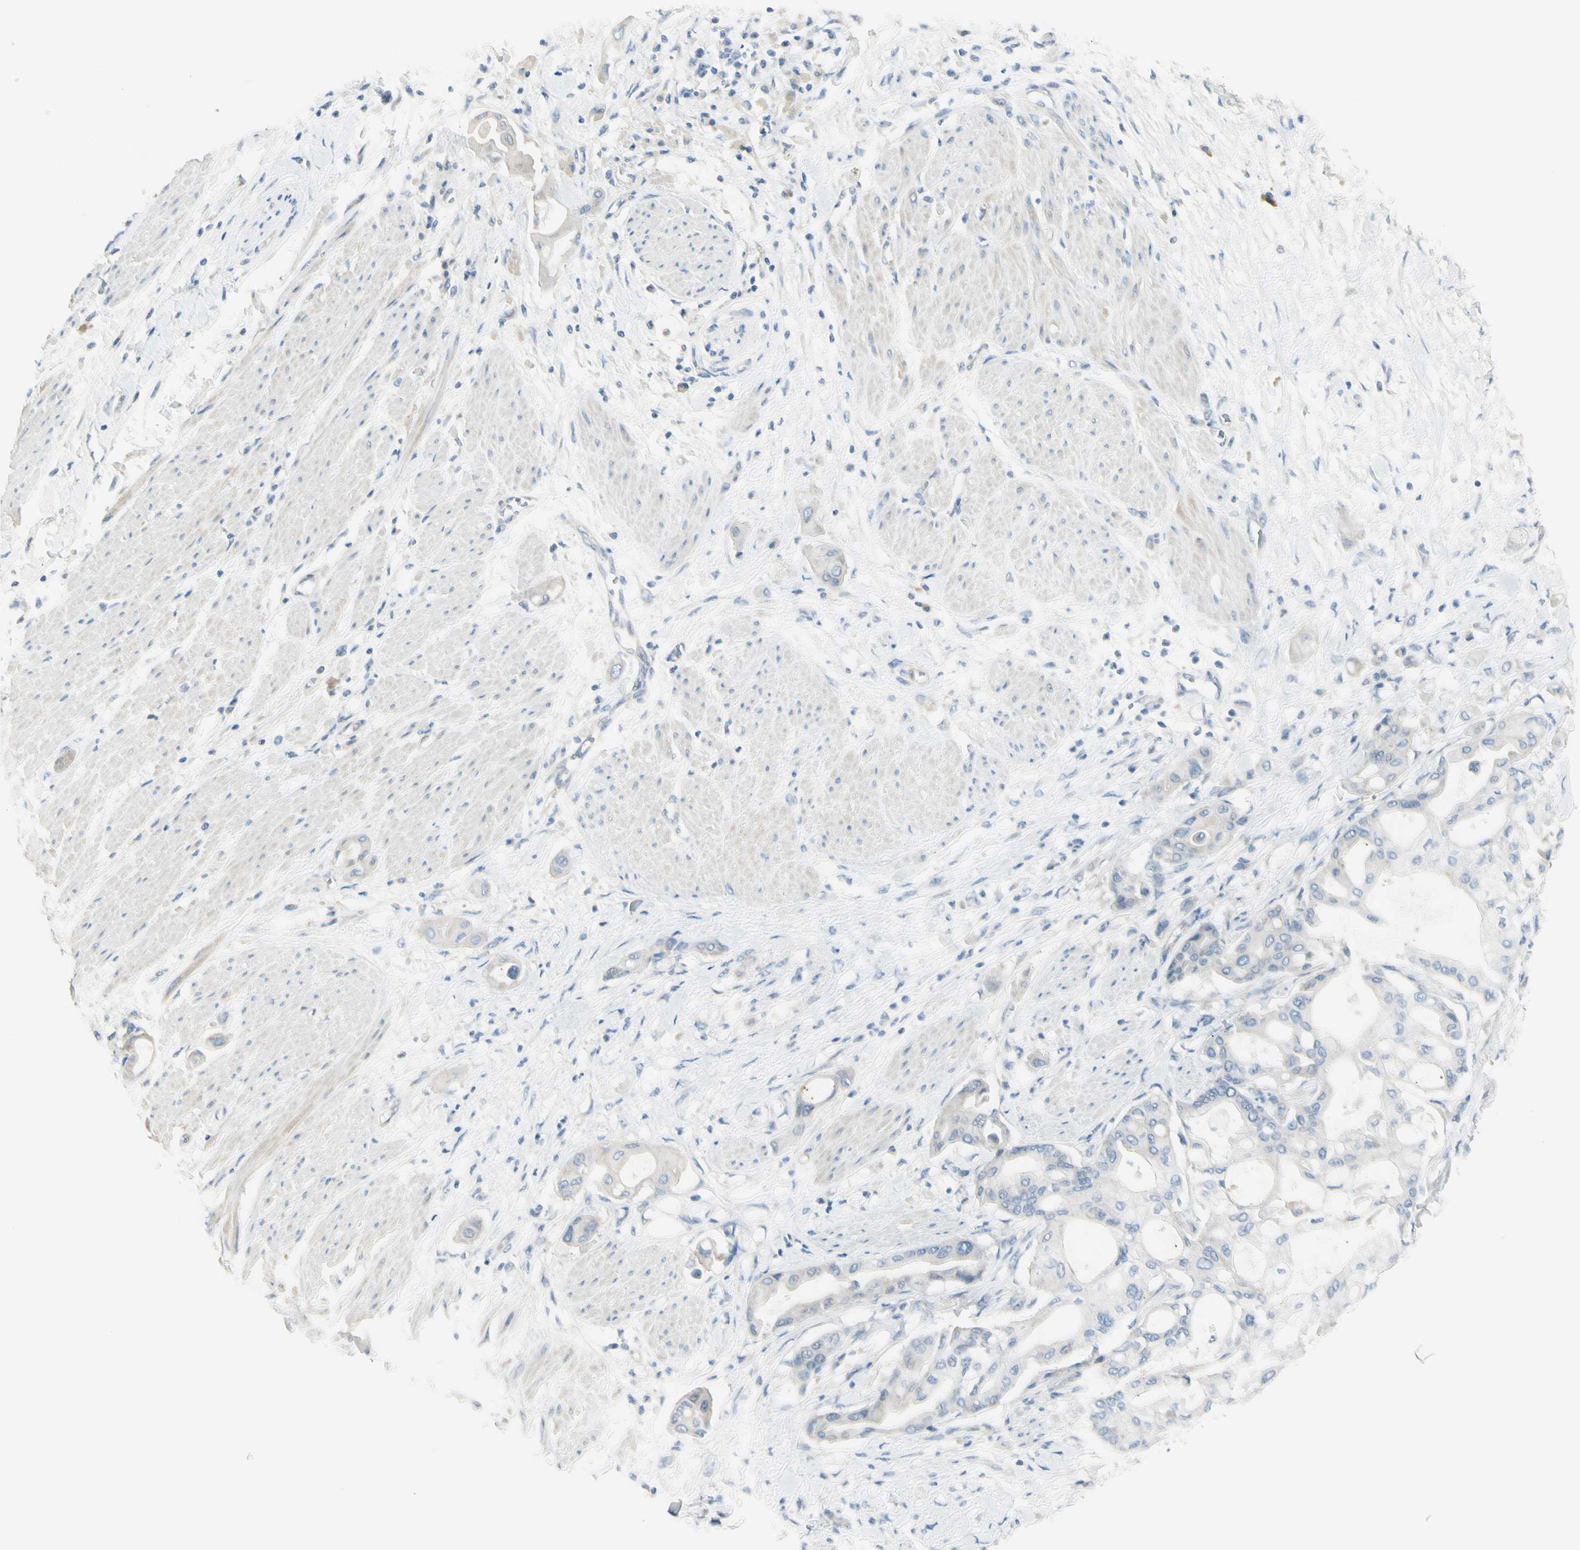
{"staining": {"intensity": "negative", "quantity": "none", "location": "none"}, "tissue": "pancreatic cancer", "cell_type": "Tumor cells", "image_type": "cancer", "snomed": [{"axis": "morphology", "description": "Adenocarcinoma, NOS"}, {"axis": "morphology", "description": "Adenocarcinoma, metastatic, NOS"}, {"axis": "topography", "description": "Lymph node"}, {"axis": "topography", "description": "Pancreas"}, {"axis": "topography", "description": "Duodenum"}], "caption": "Immunohistochemical staining of human pancreatic adenocarcinoma exhibits no significant positivity in tumor cells.", "gene": "ASB9", "patient": {"sex": "female", "age": 64}}